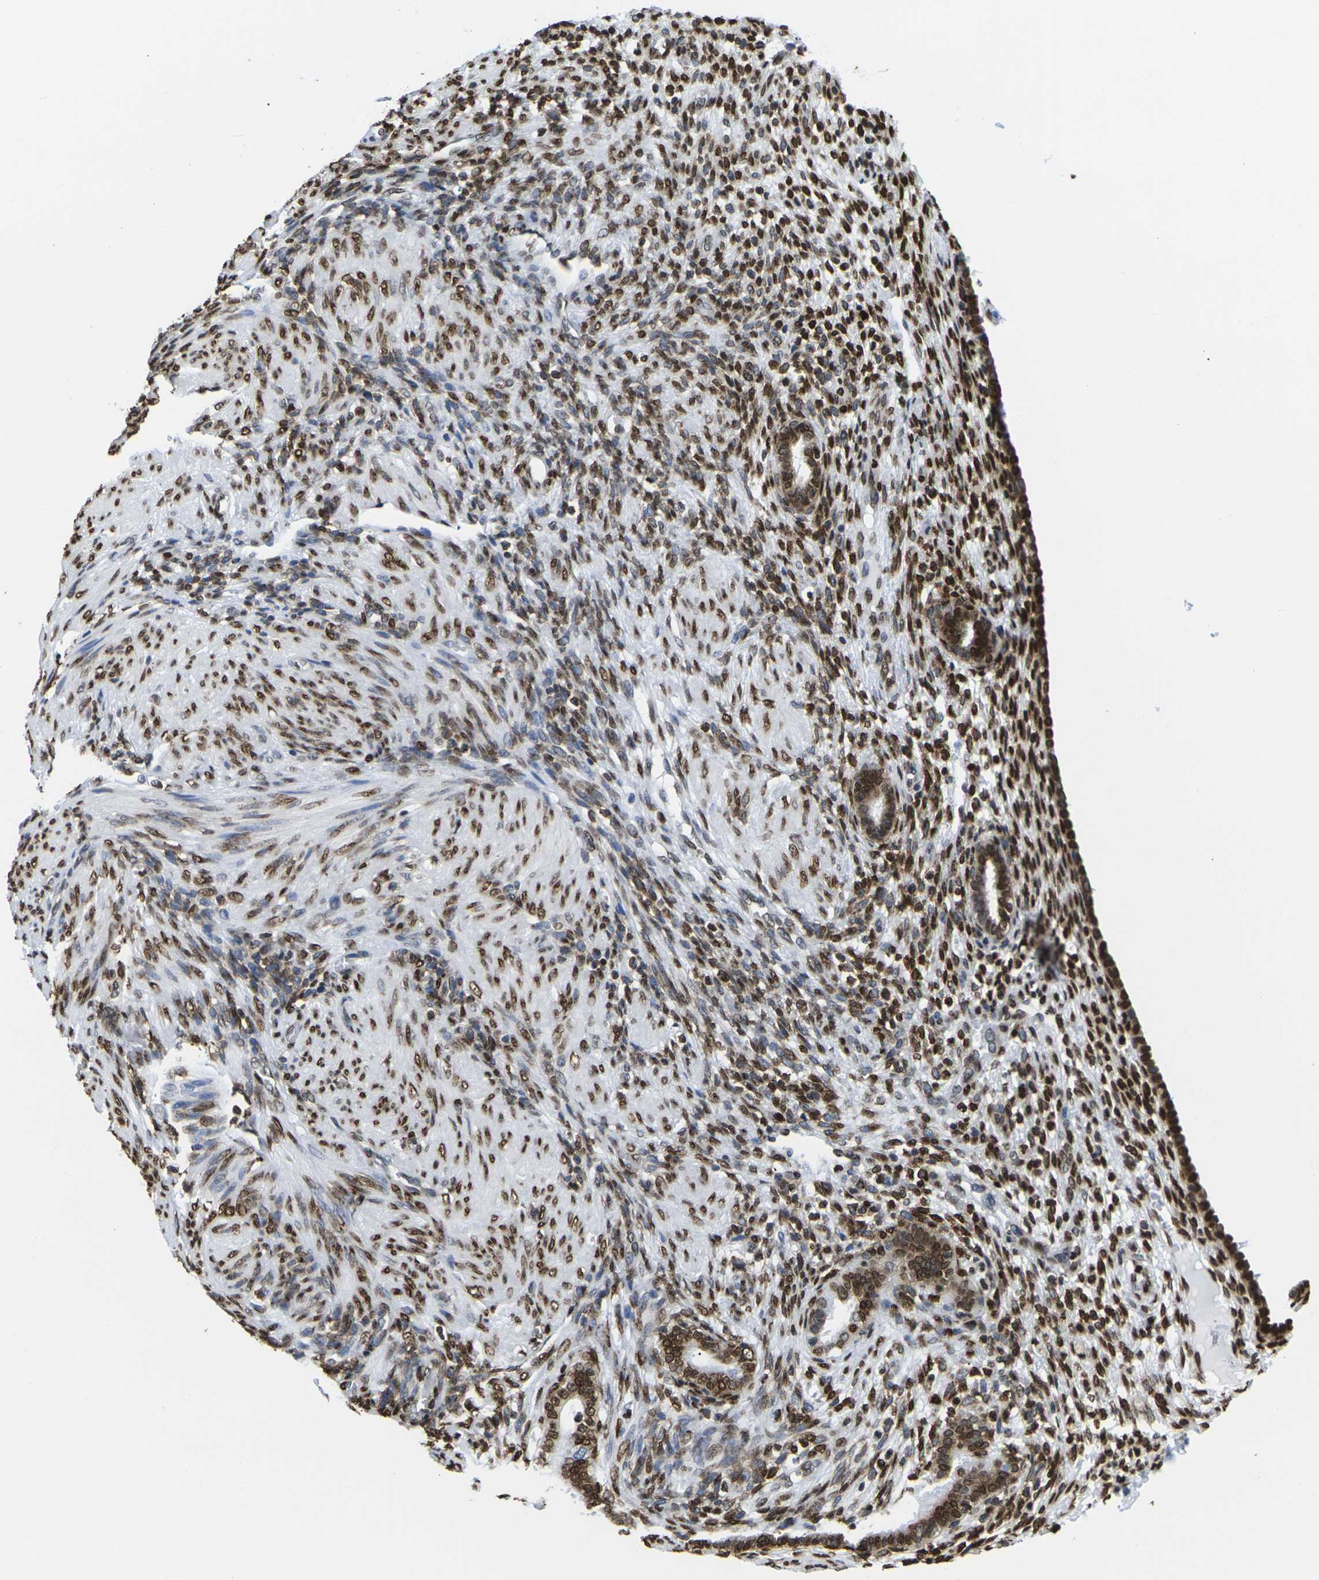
{"staining": {"intensity": "strong", "quantity": ">75%", "location": "nuclear"}, "tissue": "endometrium", "cell_type": "Cells in endometrial stroma", "image_type": "normal", "snomed": [{"axis": "morphology", "description": "Normal tissue, NOS"}, {"axis": "topography", "description": "Endometrium"}], "caption": "IHC of unremarkable human endometrium displays high levels of strong nuclear expression in about >75% of cells in endometrial stroma.", "gene": "H2AC21", "patient": {"sex": "female", "age": 72}}